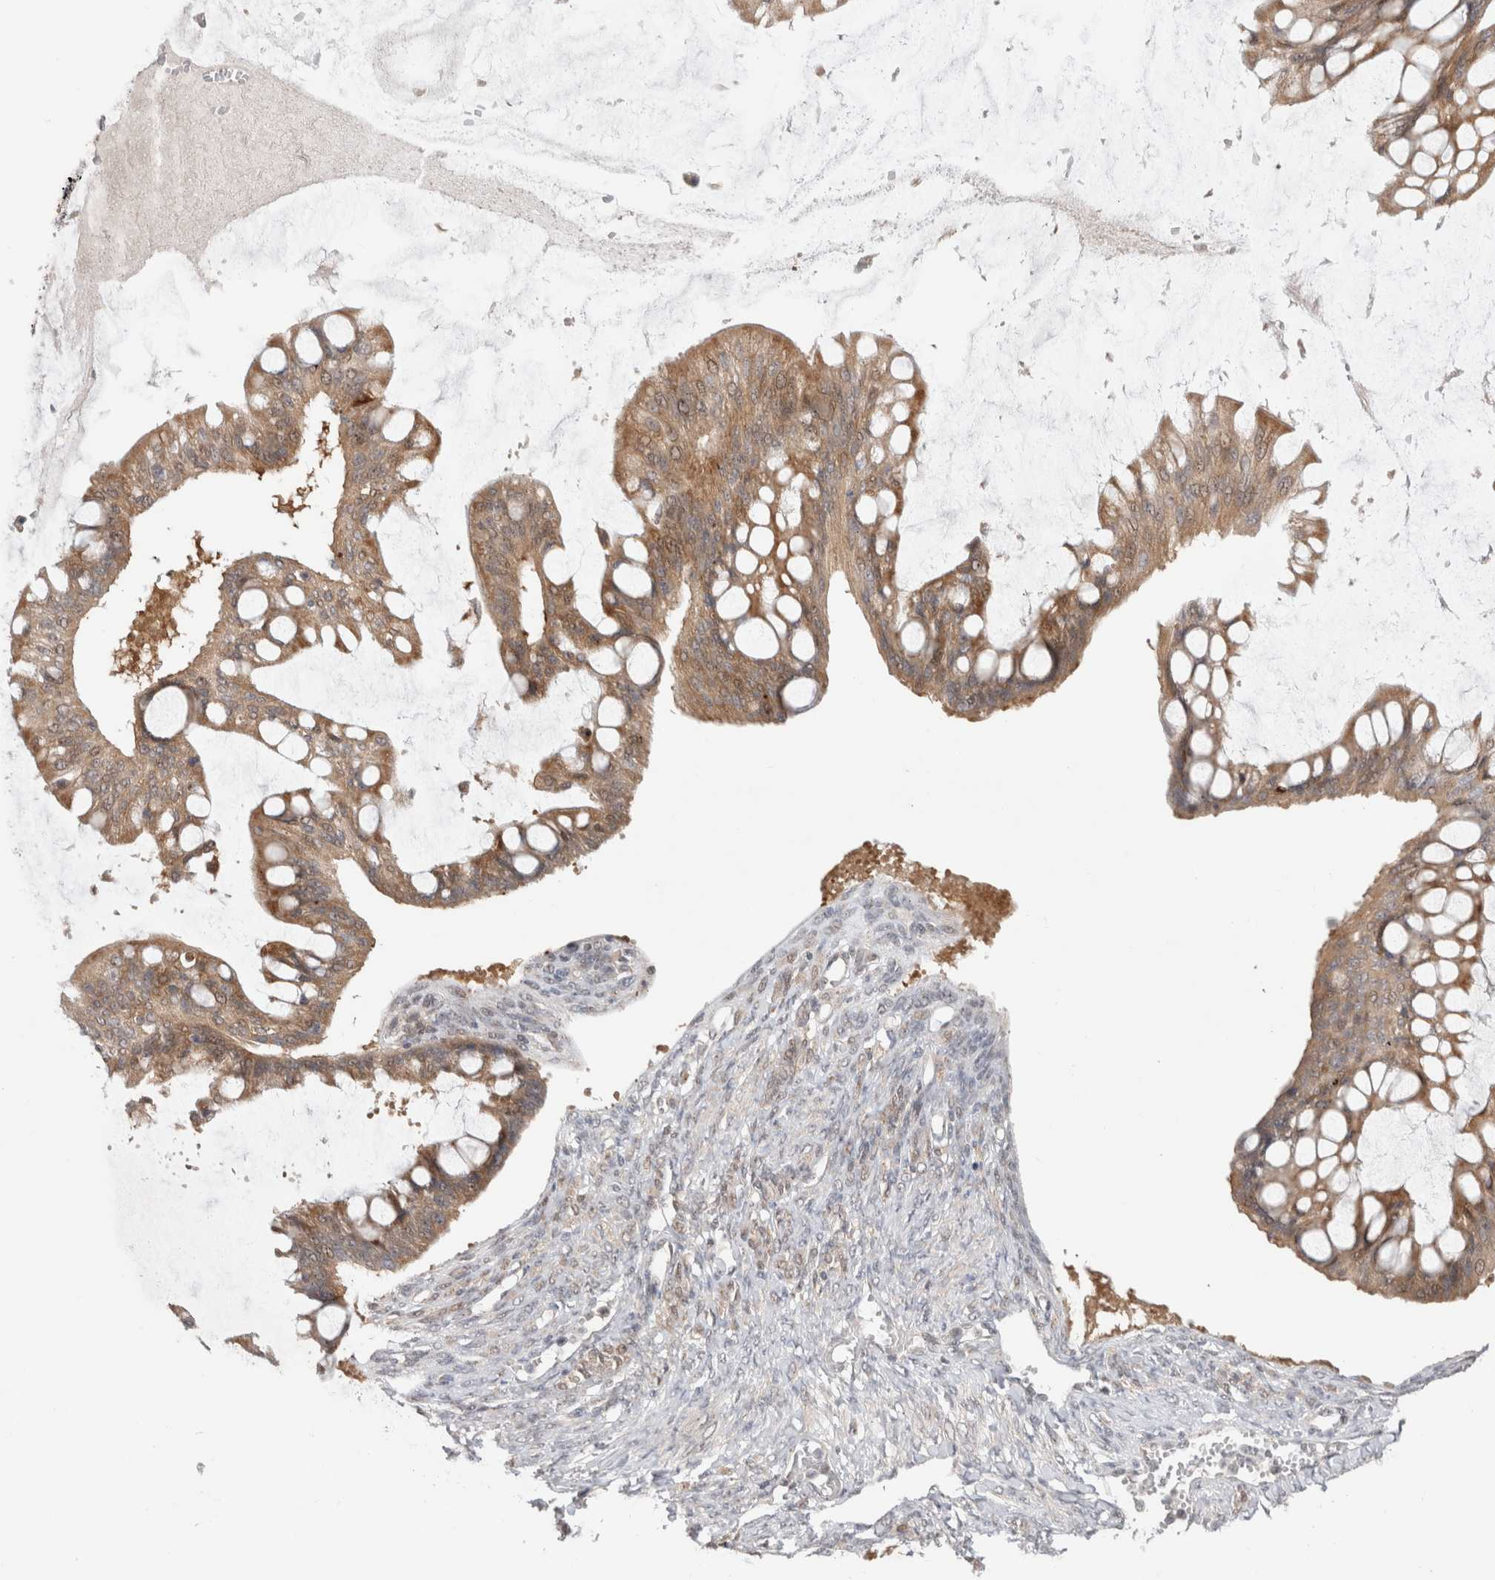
{"staining": {"intensity": "moderate", "quantity": ">75%", "location": "cytoplasmic/membranous"}, "tissue": "ovarian cancer", "cell_type": "Tumor cells", "image_type": "cancer", "snomed": [{"axis": "morphology", "description": "Cystadenocarcinoma, mucinous, NOS"}, {"axis": "topography", "description": "Ovary"}], "caption": "There is medium levels of moderate cytoplasmic/membranous positivity in tumor cells of mucinous cystadenocarcinoma (ovarian), as demonstrated by immunohistochemical staining (brown color).", "gene": "SLC29A1", "patient": {"sex": "female", "age": 73}}